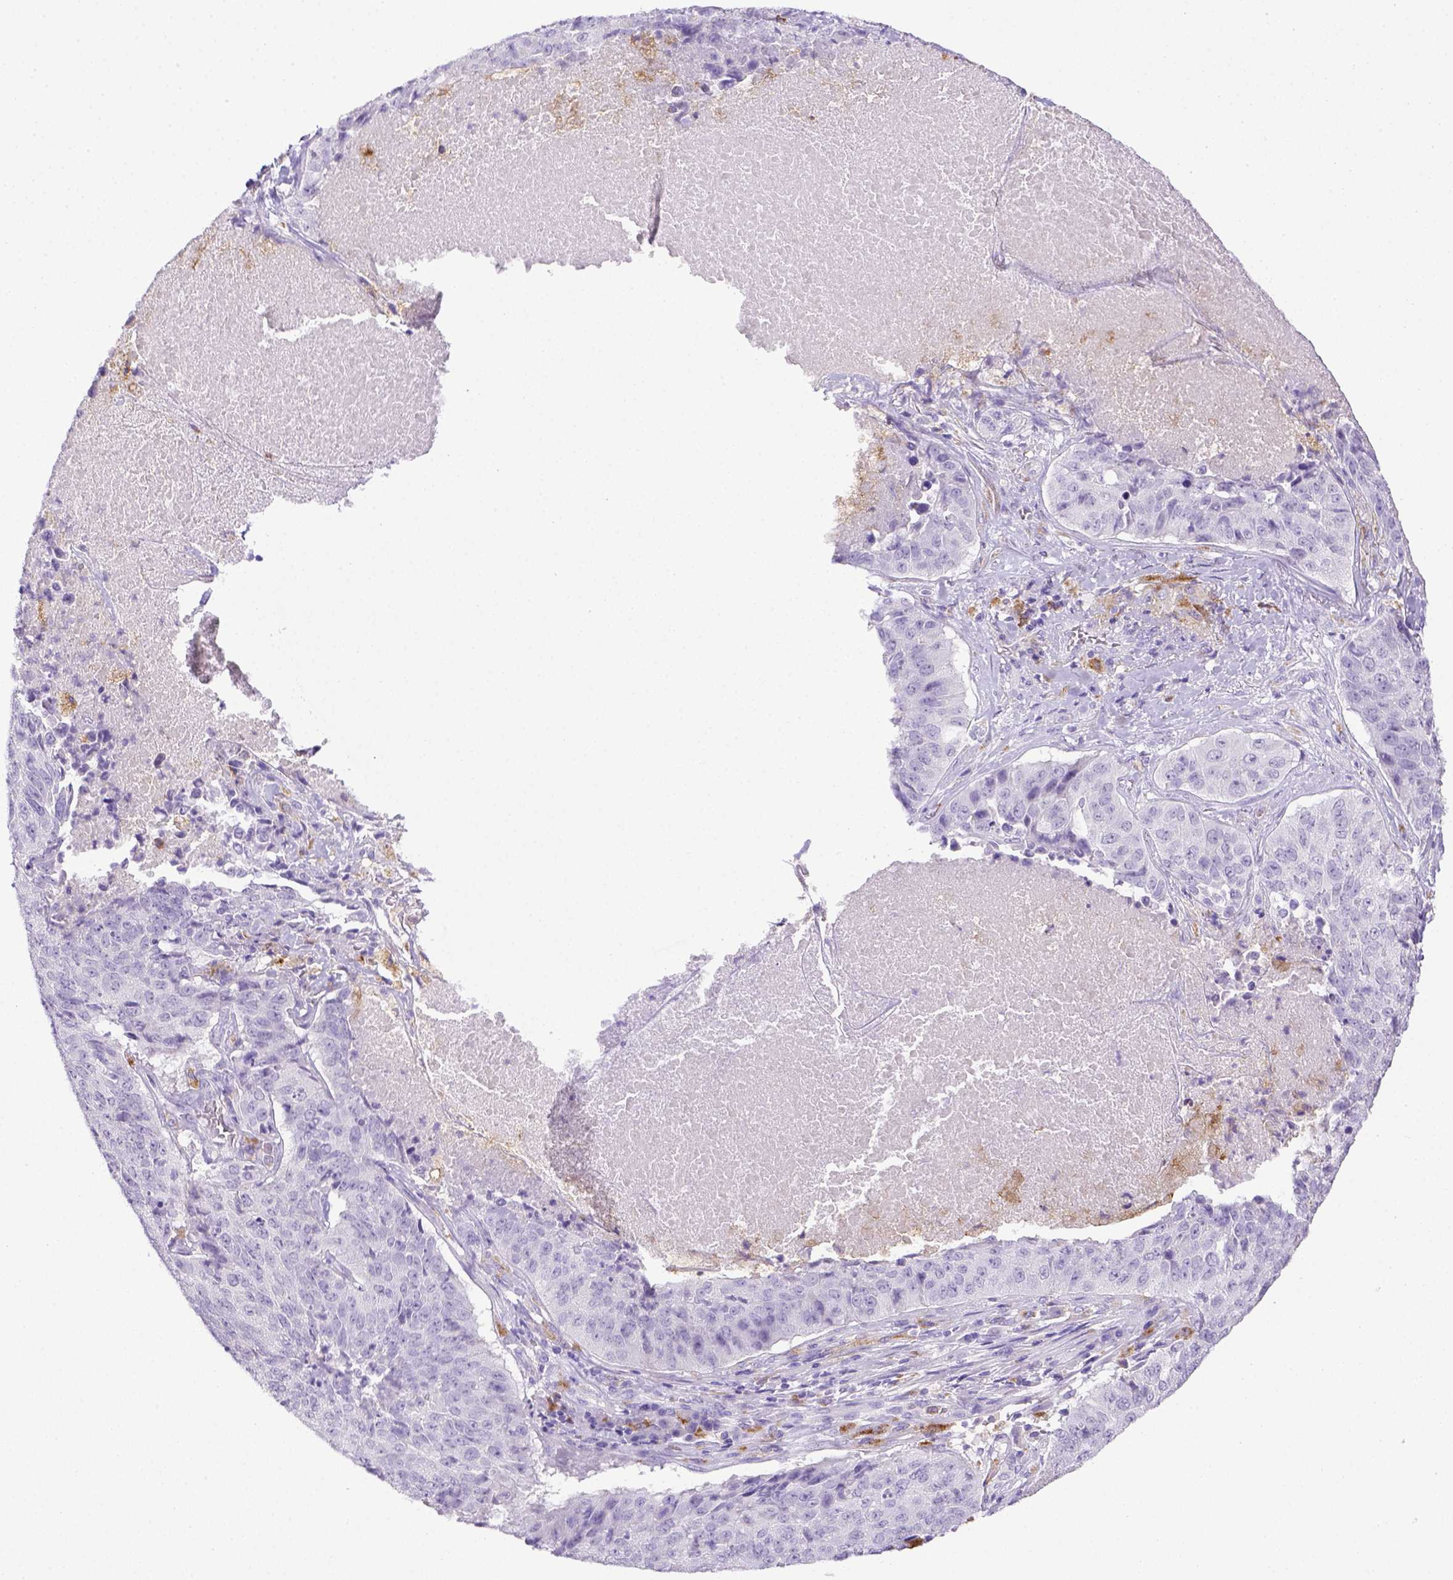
{"staining": {"intensity": "negative", "quantity": "none", "location": "none"}, "tissue": "lung cancer", "cell_type": "Tumor cells", "image_type": "cancer", "snomed": [{"axis": "morphology", "description": "Normal tissue, NOS"}, {"axis": "morphology", "description": "Squamous cell carcinoma, NOS"}, {"axis": "topography", "description": "Bronchus"}, {"axis": "topography", "description": "Lung"}], "caption": "Immunohistochemical staining of human lung cancer (squamous cell carcinoma) exhibits no significant expression in tumor cells.", "gene": "CD68", "patient": {"sex": "male", "age": 64}}